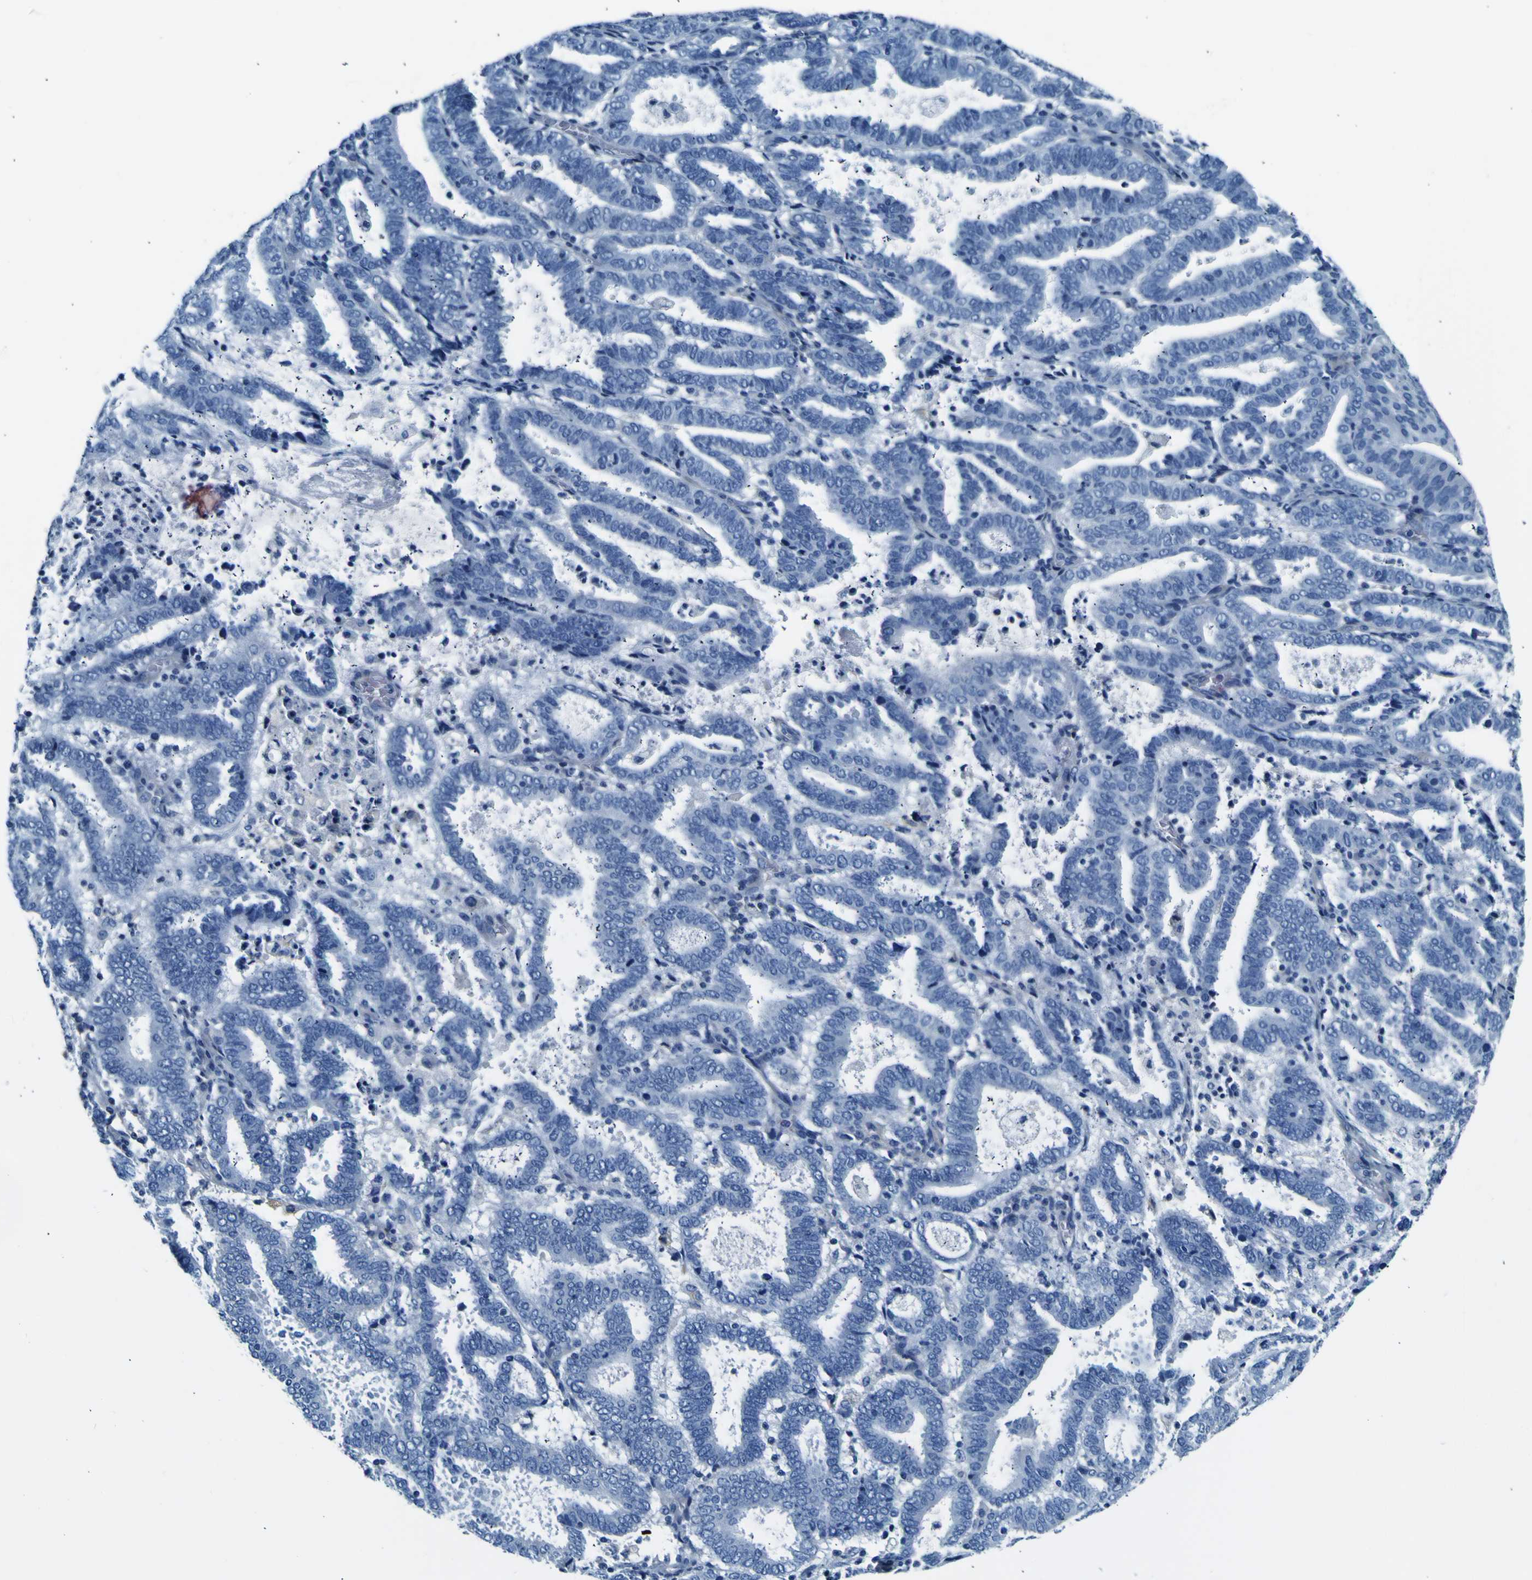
{"staining": {"intensity": "negative", "quantity": "none", "location": "none"}, "tissue": "endometrial cancer", "cell_type": "Tumor cells", "image_type": "cancer", "snomed": [{"axis": "morphology", "description": "Adenocarcinoma, NOS"}, {"axis": "topography", "description": "Uterus"}], "caption": "Tumor cells are negative for protein expression in human endometrial adenocarcinoma.", "gene": "ADGRA2", "patient": {"sex": "female", "age": 83}}